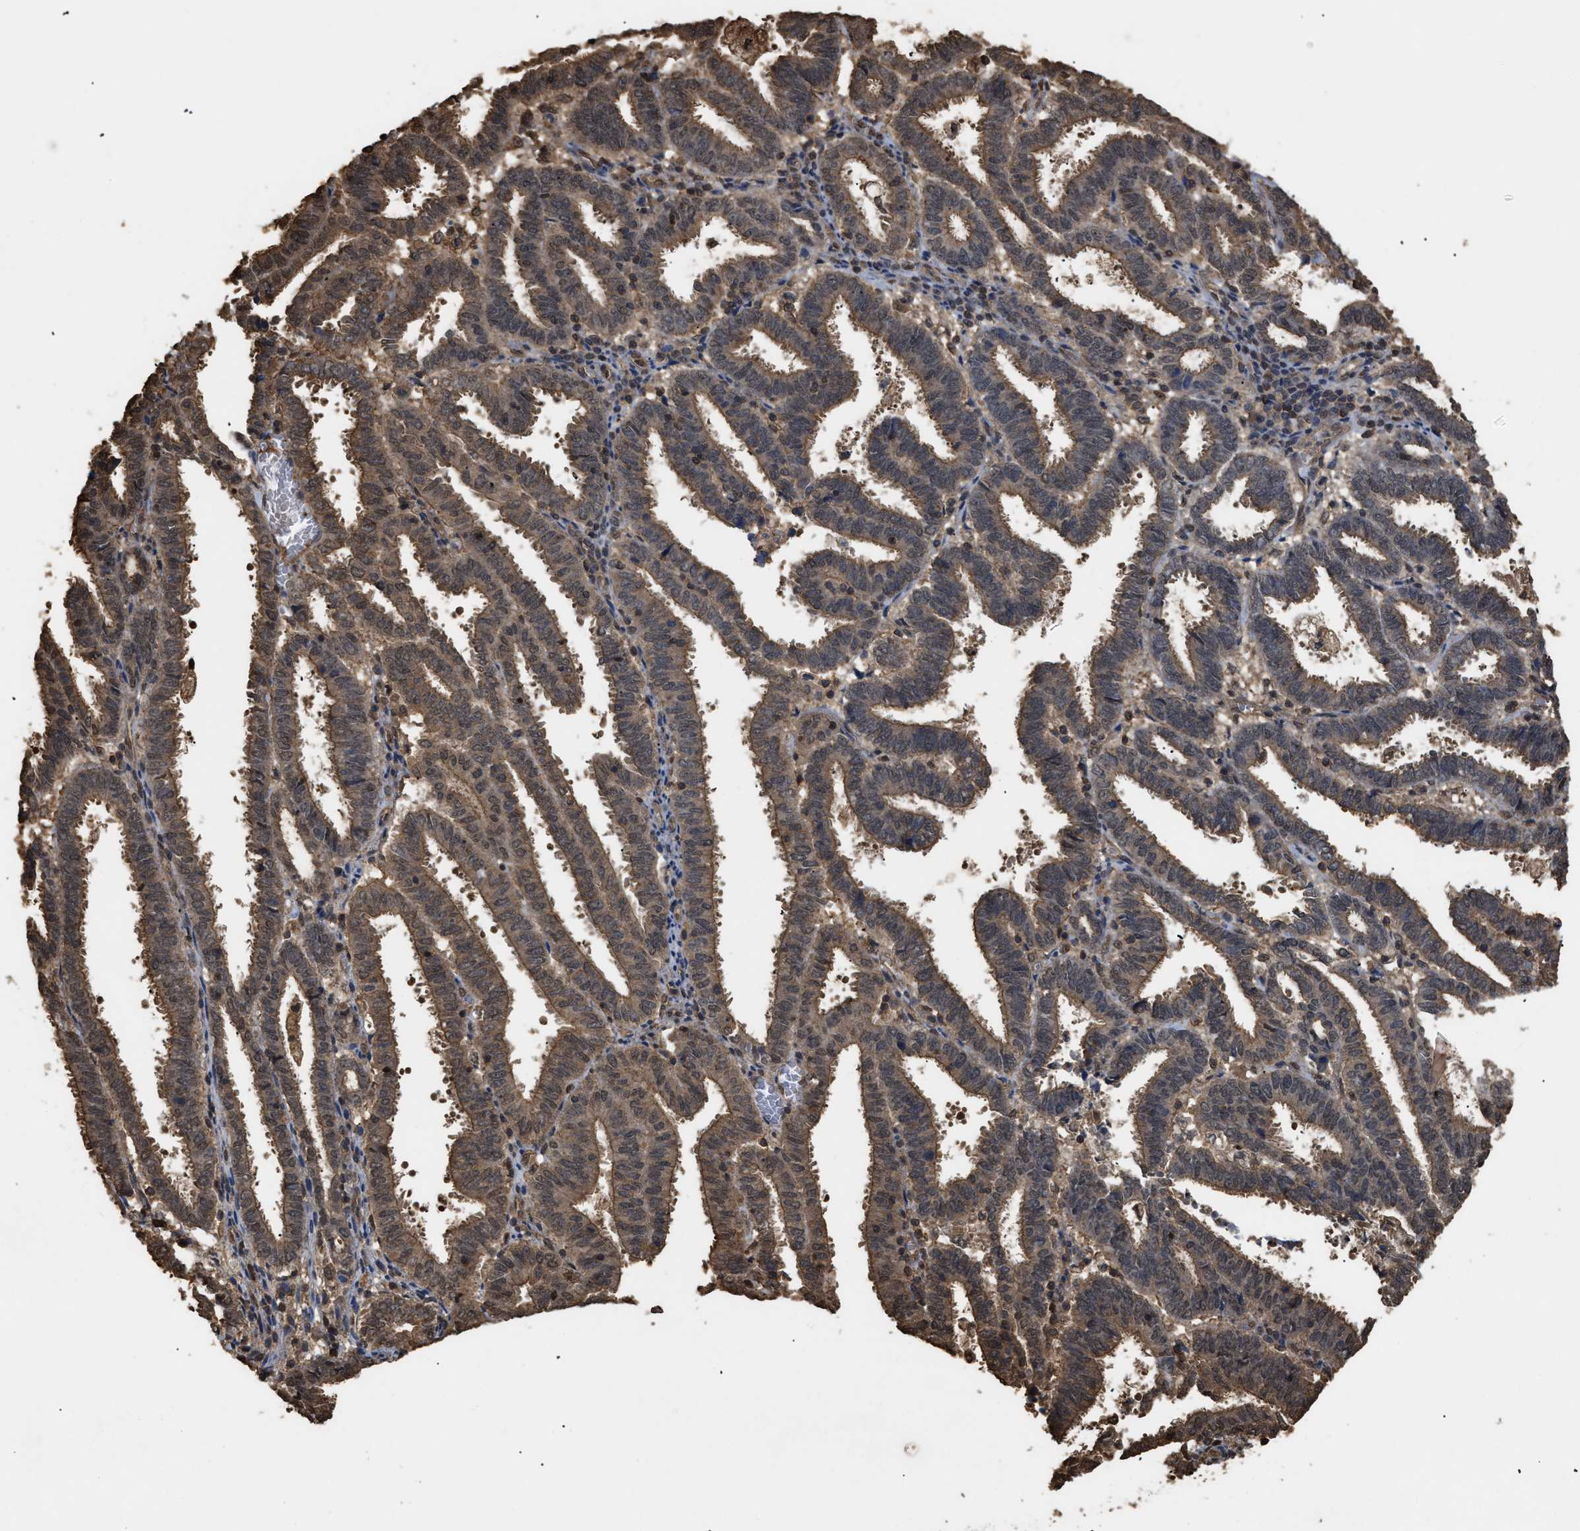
{"staining": {"intensity": "moderate", "quantity": ">75%", "location": "cytoplasmic/membranous"}, "tissue": "endometrial cancer", "cell_type": "Tumor cells", "image_type": "cancer", "snomed": [{"axis": "morphology", "description": "Adenocarcinoma, NOS"}, {"axis": "topography", "description": "Uterus"}], "caption": "Endometrial adenocarcinoma was stained to show a protein in brown. There is medium levels of moderate cytoplasmic/membranous positivity in approximately >75% of tumor cells.", "gene": "CALM1", "patient": {"sex": "female", "age": 83}}